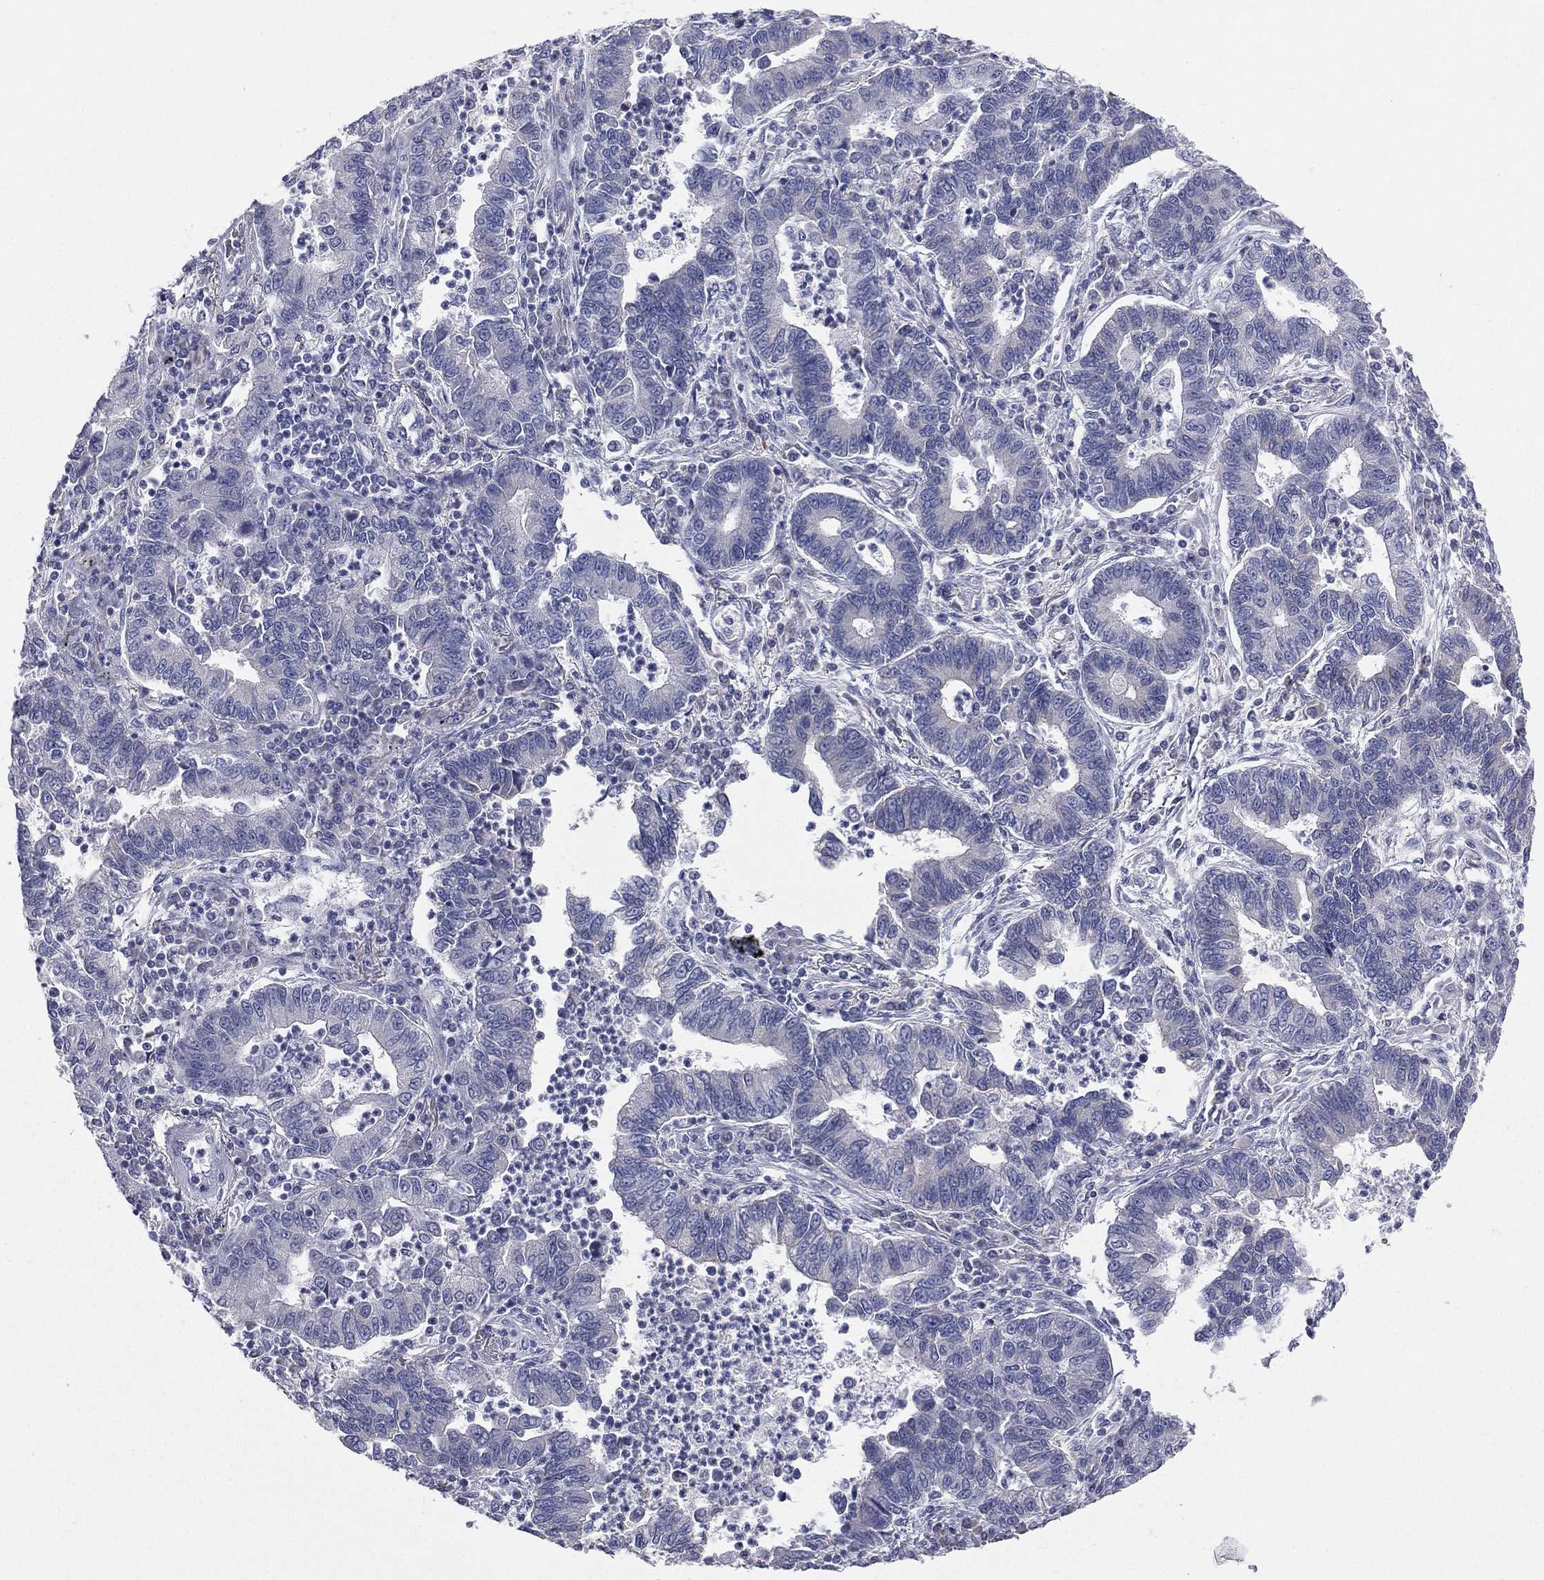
{"staining": {"intensity": "negative", "quantity": "none", "location": "none"}, "tissue": "lung cancer", "cell_type": "Tumor cells", "image_type": "cancer", "snomed": [{"axis": "morphology", "description": "Adenocarcinoma, NOS"}, {"axis": "topography", "description": "Lung"}], "caption": "A histopathology image of human lung adenocarcinoma is negative for staining in tumor cells. Brightfield microscopy of immunohistochemistry stained with DAB (3,3'-diaminobenzidine) (brown) and hematoxylin (blue), captured at high magnification.", "gene": "STK31", "patient": {"sex": "female", "age": 57}}